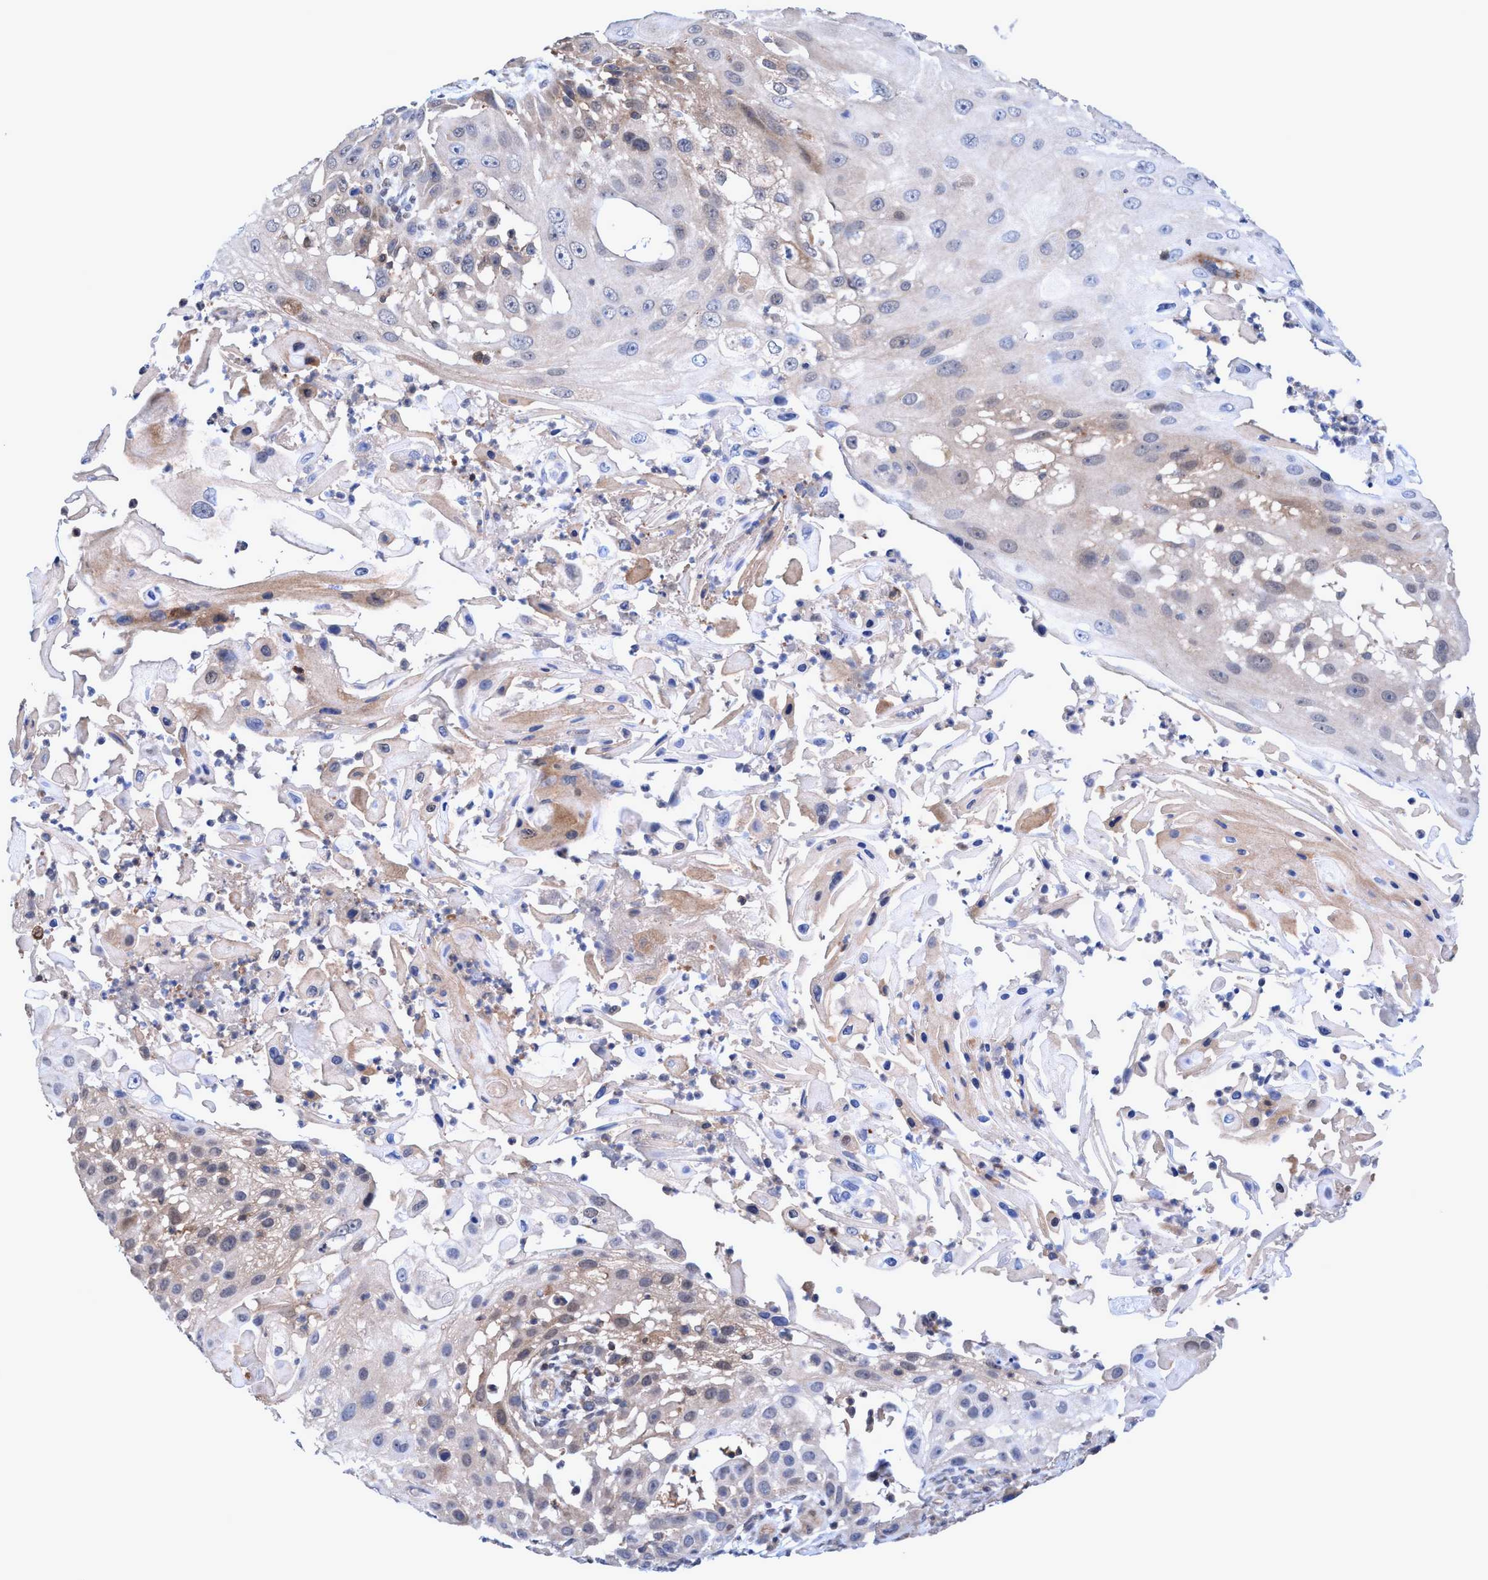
{"staining": {"intensity": "weak", "quantity": "25%-75%", "location": "cytoplasmic/membranous"}, "tissue": "skin cancer", "cell_type": "Tumor cells", "image_type": "cancer", "snomed": [{"axis": "morphology", "description": "Squamous cell carcinoma, NOS"}, {"axis": "topography", "description": "Skin"}], "caption": "IHC photomicrograph of human skin squamous cell carcinoma stained for a protein (brown), which displays low levels of weak cytoplasmic/membranous positivity in approximately 25%-75% of tumor cells.", "gene": "GLOD4", "patient": {"sex": "female", "age": 44}}